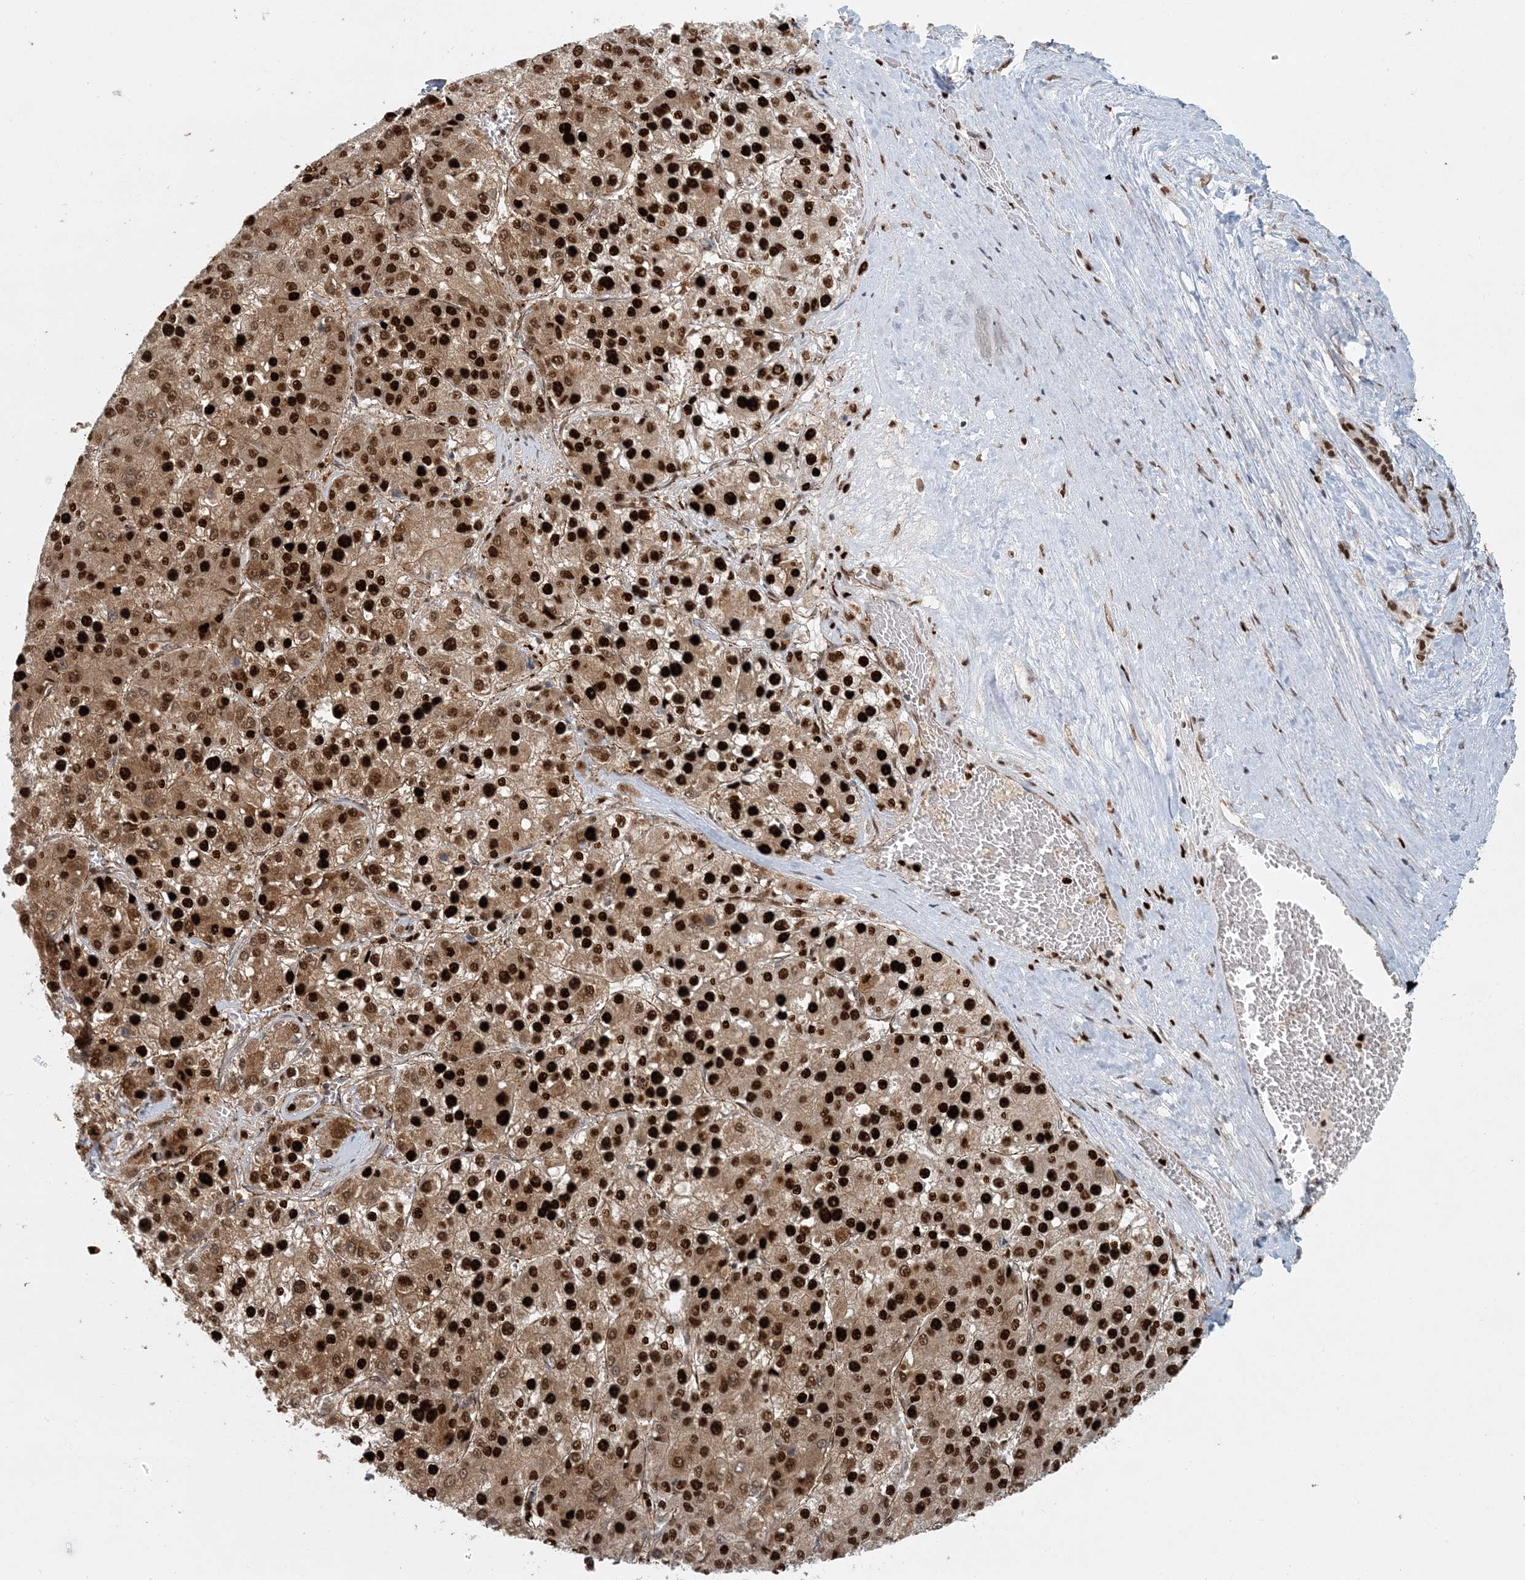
{"staining": {"intensity": "strong", "quantity": ">75%", "location": "cytoplasmic/membranous,nuclear"}, "tissue": "liver cancer", "cell_type": "Tumor cells", "image_type": "cancer", "snomed": [{"axis": "morphology", "description": "Carcinoma, Hepatocellular, NOS"}, {"axis": "topography", "description": "Liver"}], "caption": "DAB (3,3'-diaminobenzidine) immunohistochemical staining of human hepatocellular carcinoma (liver) exhibits strong cytoplasmic/membranous and nuclear protein expression in about >75% of tumor cells.", "gene": "AK9", "patient": {"sex": "female", "age": 73}}